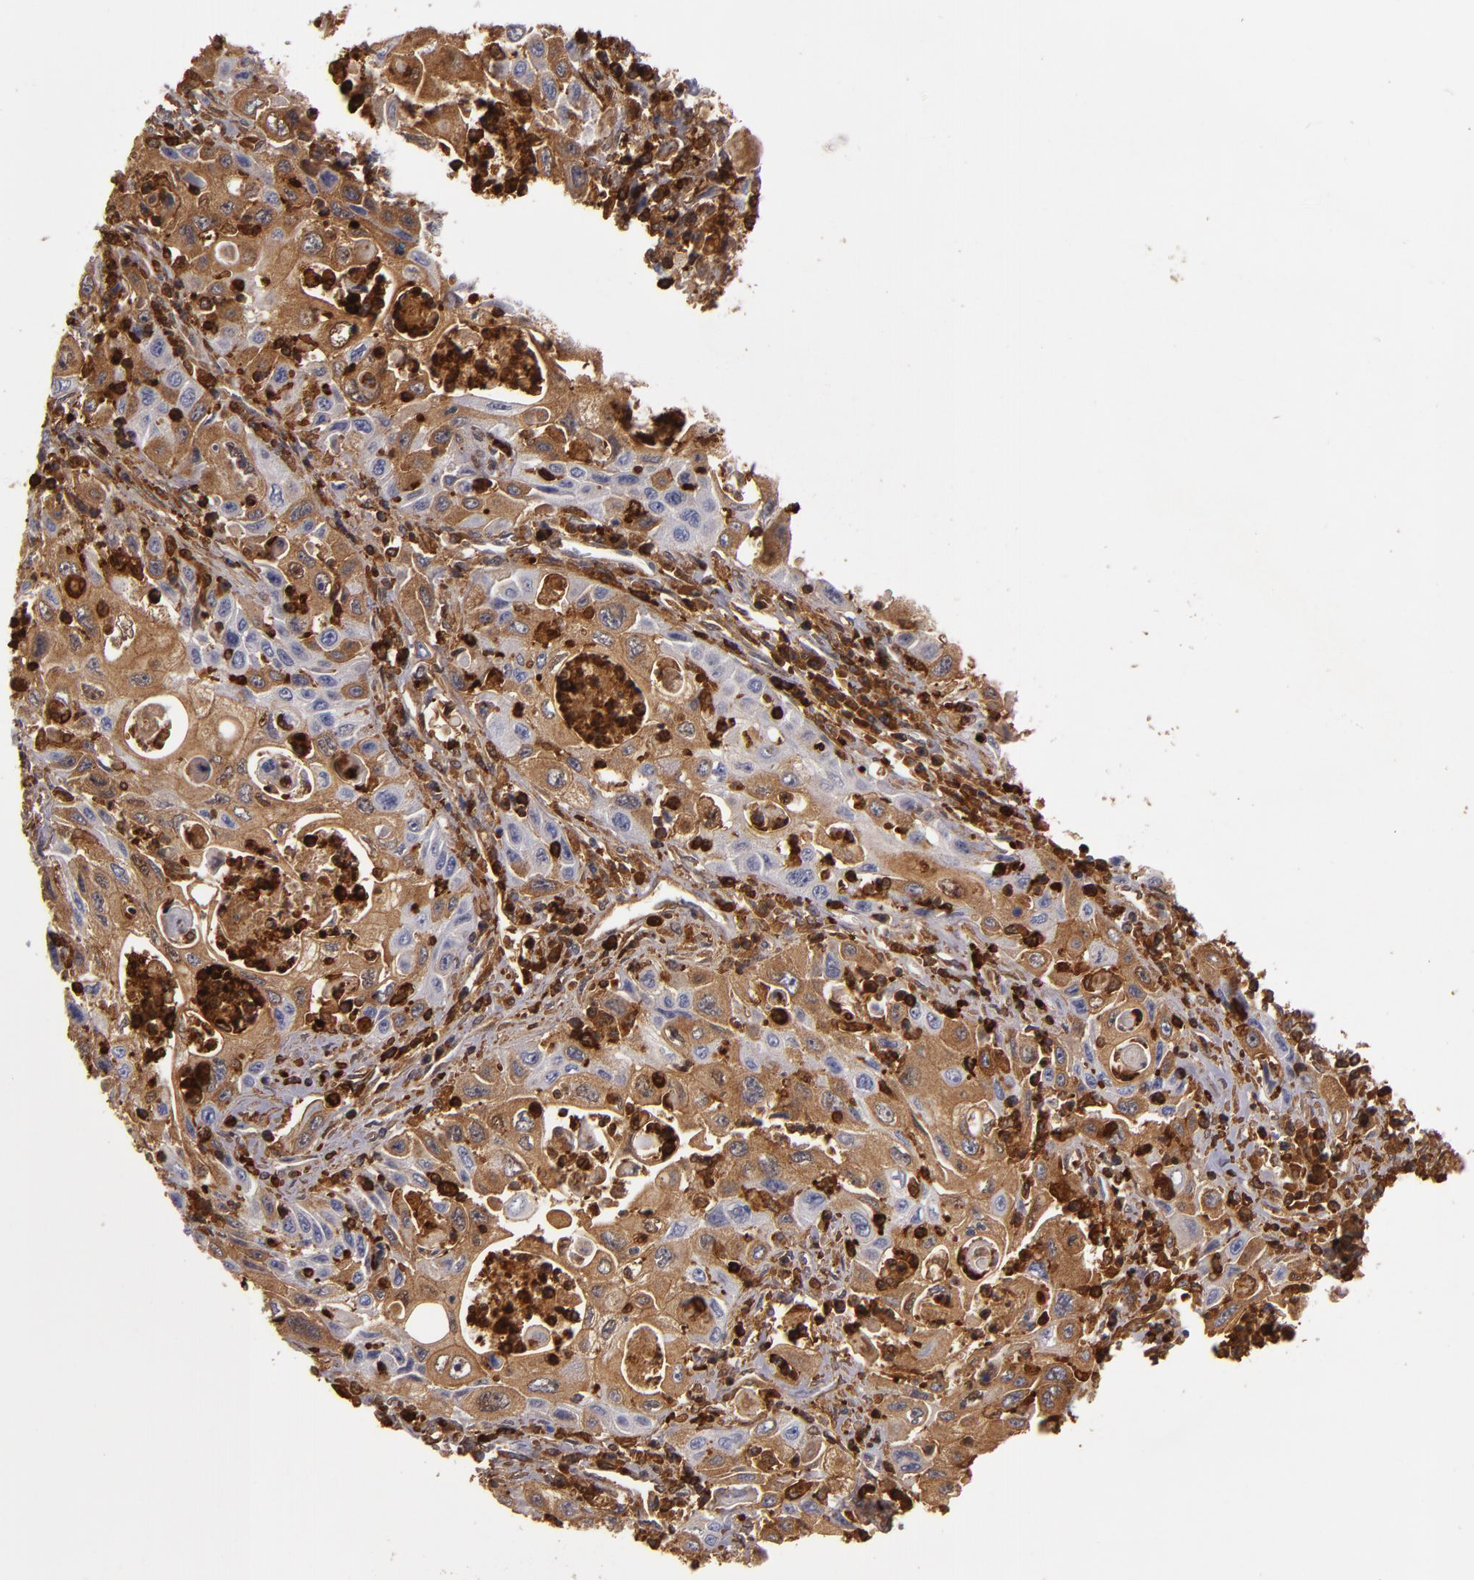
{"staining": {"intensity": "moderate", "quantity": "25%-75%", "location": "cytoplasmic/membranous"}, "tissue": "pancreatic cancer", "cell_type": "Tumor cells", "image_type": "cancer", "snomed": [{"axis": "morphology", "description": "Adenocarcinoma, NOS"}, {"axis": "topography", "description": "Pancreas"}], "caption": "Approximately 25%-75% of tumor cells in human pancreatic cancer reveal moderate cytoplasmic/membranous protein expression as visualized by brown immunohistochemical staining.", "gene": "WAS", "patient": {"sex": "male", "age": 70}}